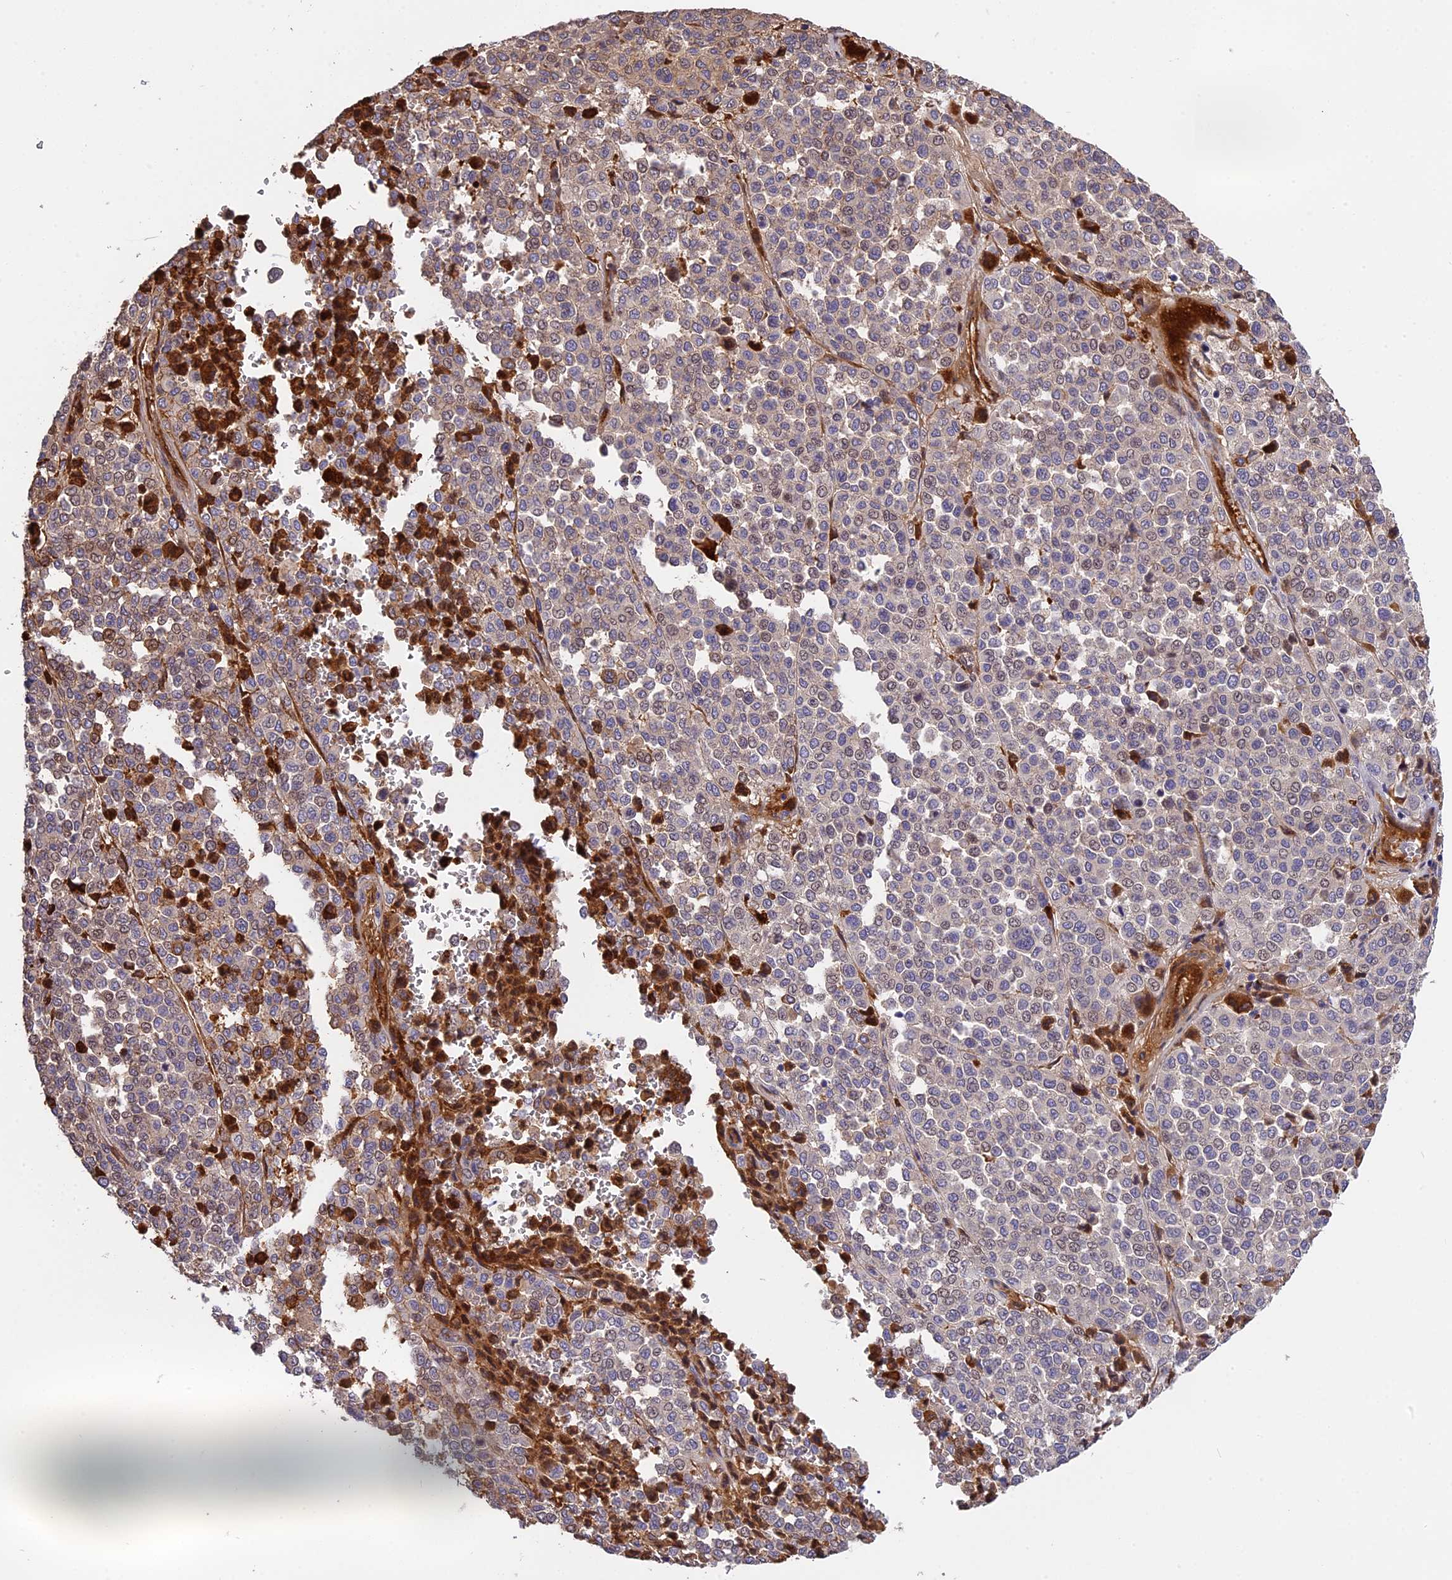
{"staining": {"intensity": "weak", "quantity": "<25%", "location": "nuclear"}, "tissue": "melanoma", "cell_type": "Tumor cells", "image_type": "cancer", "snomed": [{"axis": "morphology", "description": "Malignant melanoma, Metastatic site"}, {"axis": "topography", "description": "Pancreas"}], "caption": "A high-resolution micrograph shows immunohistochemistry staining of melanoma, which demonstrates no significant expression in tumor cells.", "gene": "MFSD2A", "patient": {"sex": "female", "age": 30}}